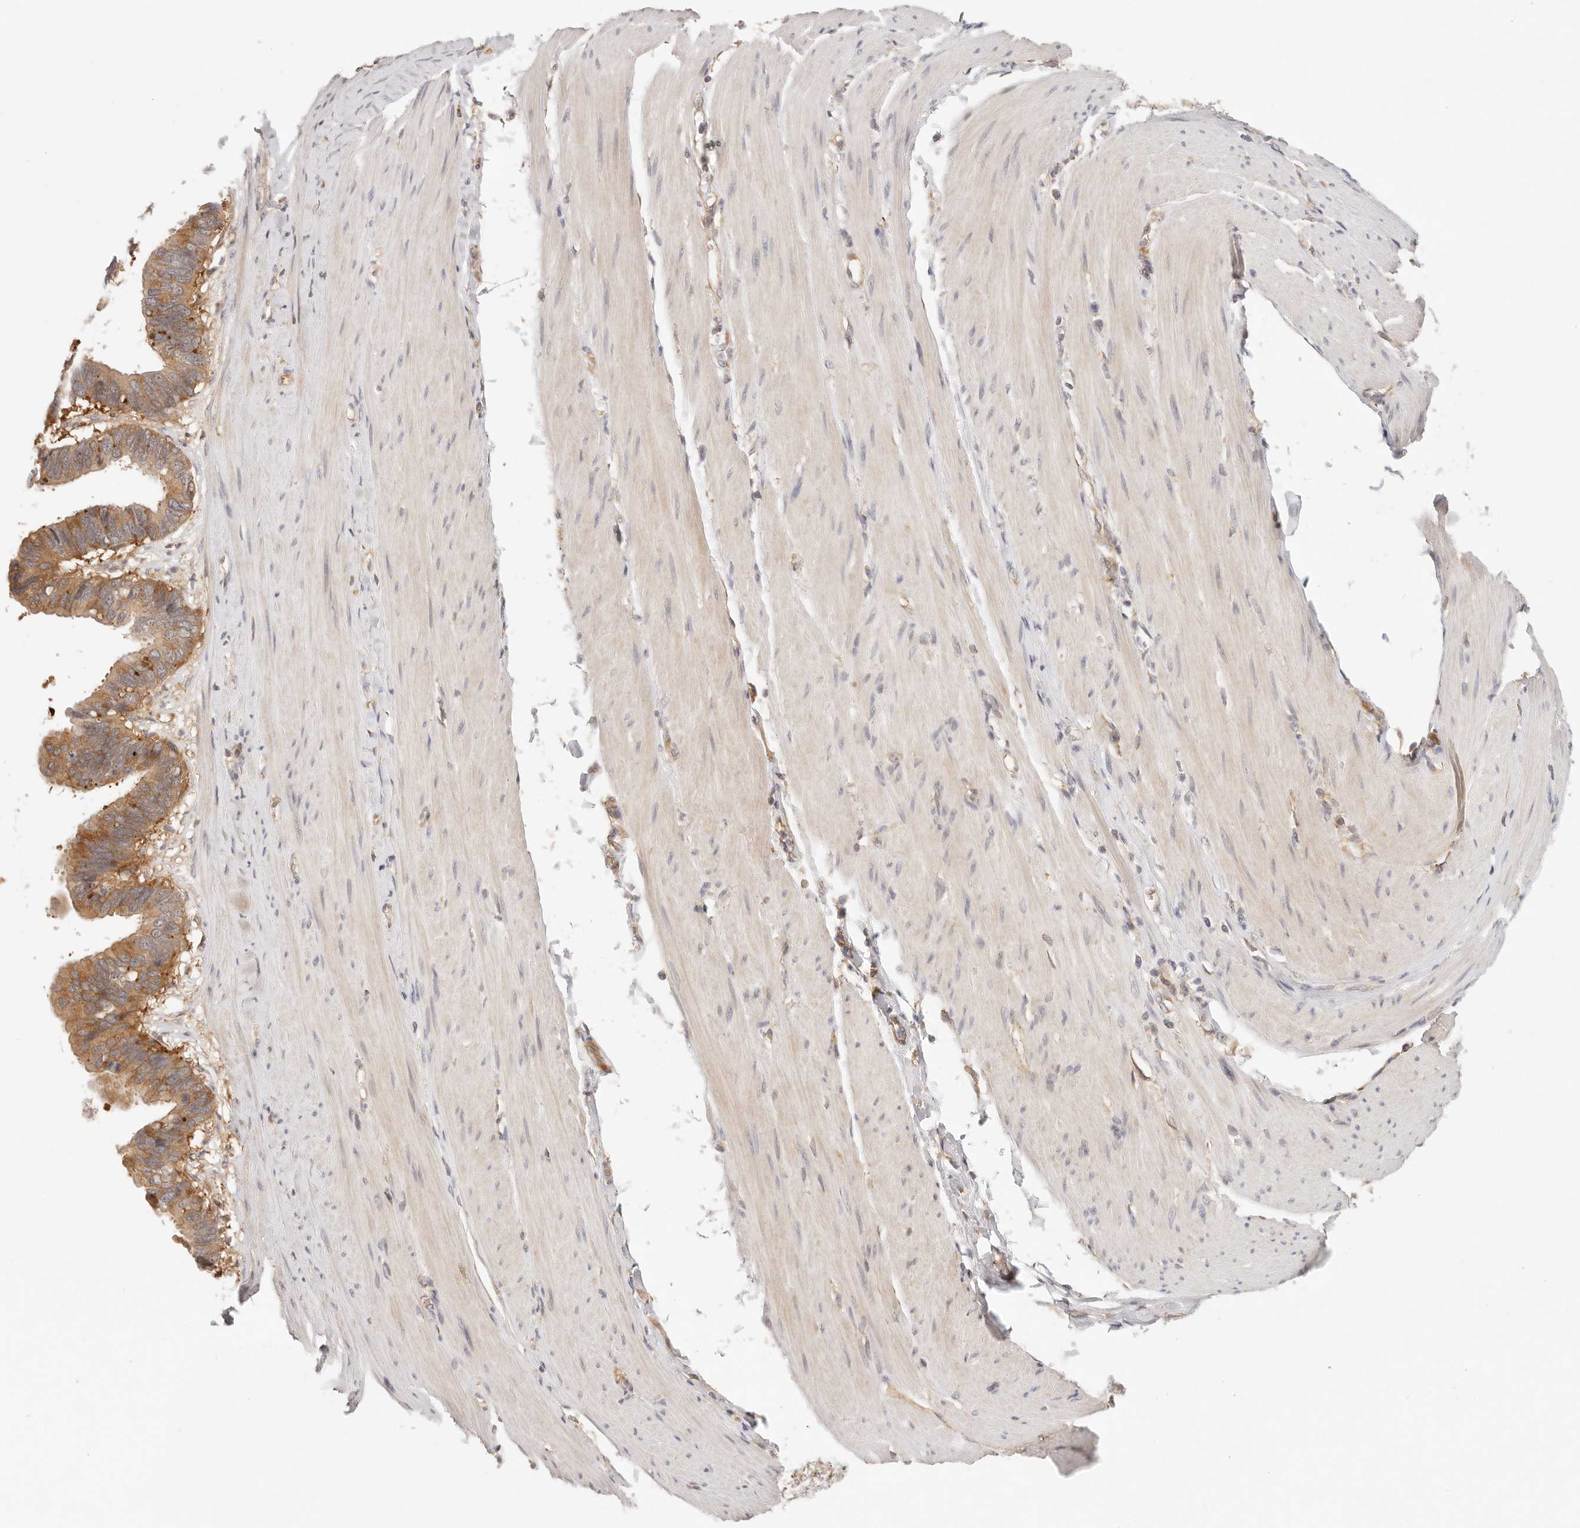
{"staining": {"intensity": "moderate", "quantity": ">75%", "location": "cytoplasmic/membranous"}, "tissue": "pancreatic cancer", "cell_type": "Tumor cells", "image_type": "cancer", "snomed": [{"axis": "morphology", "description": "Adenocarcinoma, NOS"}, {"axis": "topography", "description": "Pancreas"}], "caption": "This histopathology image demonstrates immunohistochemistry staining of pancreatic cancer (adenocarcinoma), with medium moderate cytoplasmic/membranous staining in about >75% of tumor cells.", "gene": "DTNBP1", "patient": {"sex": "female", "age": 56}}